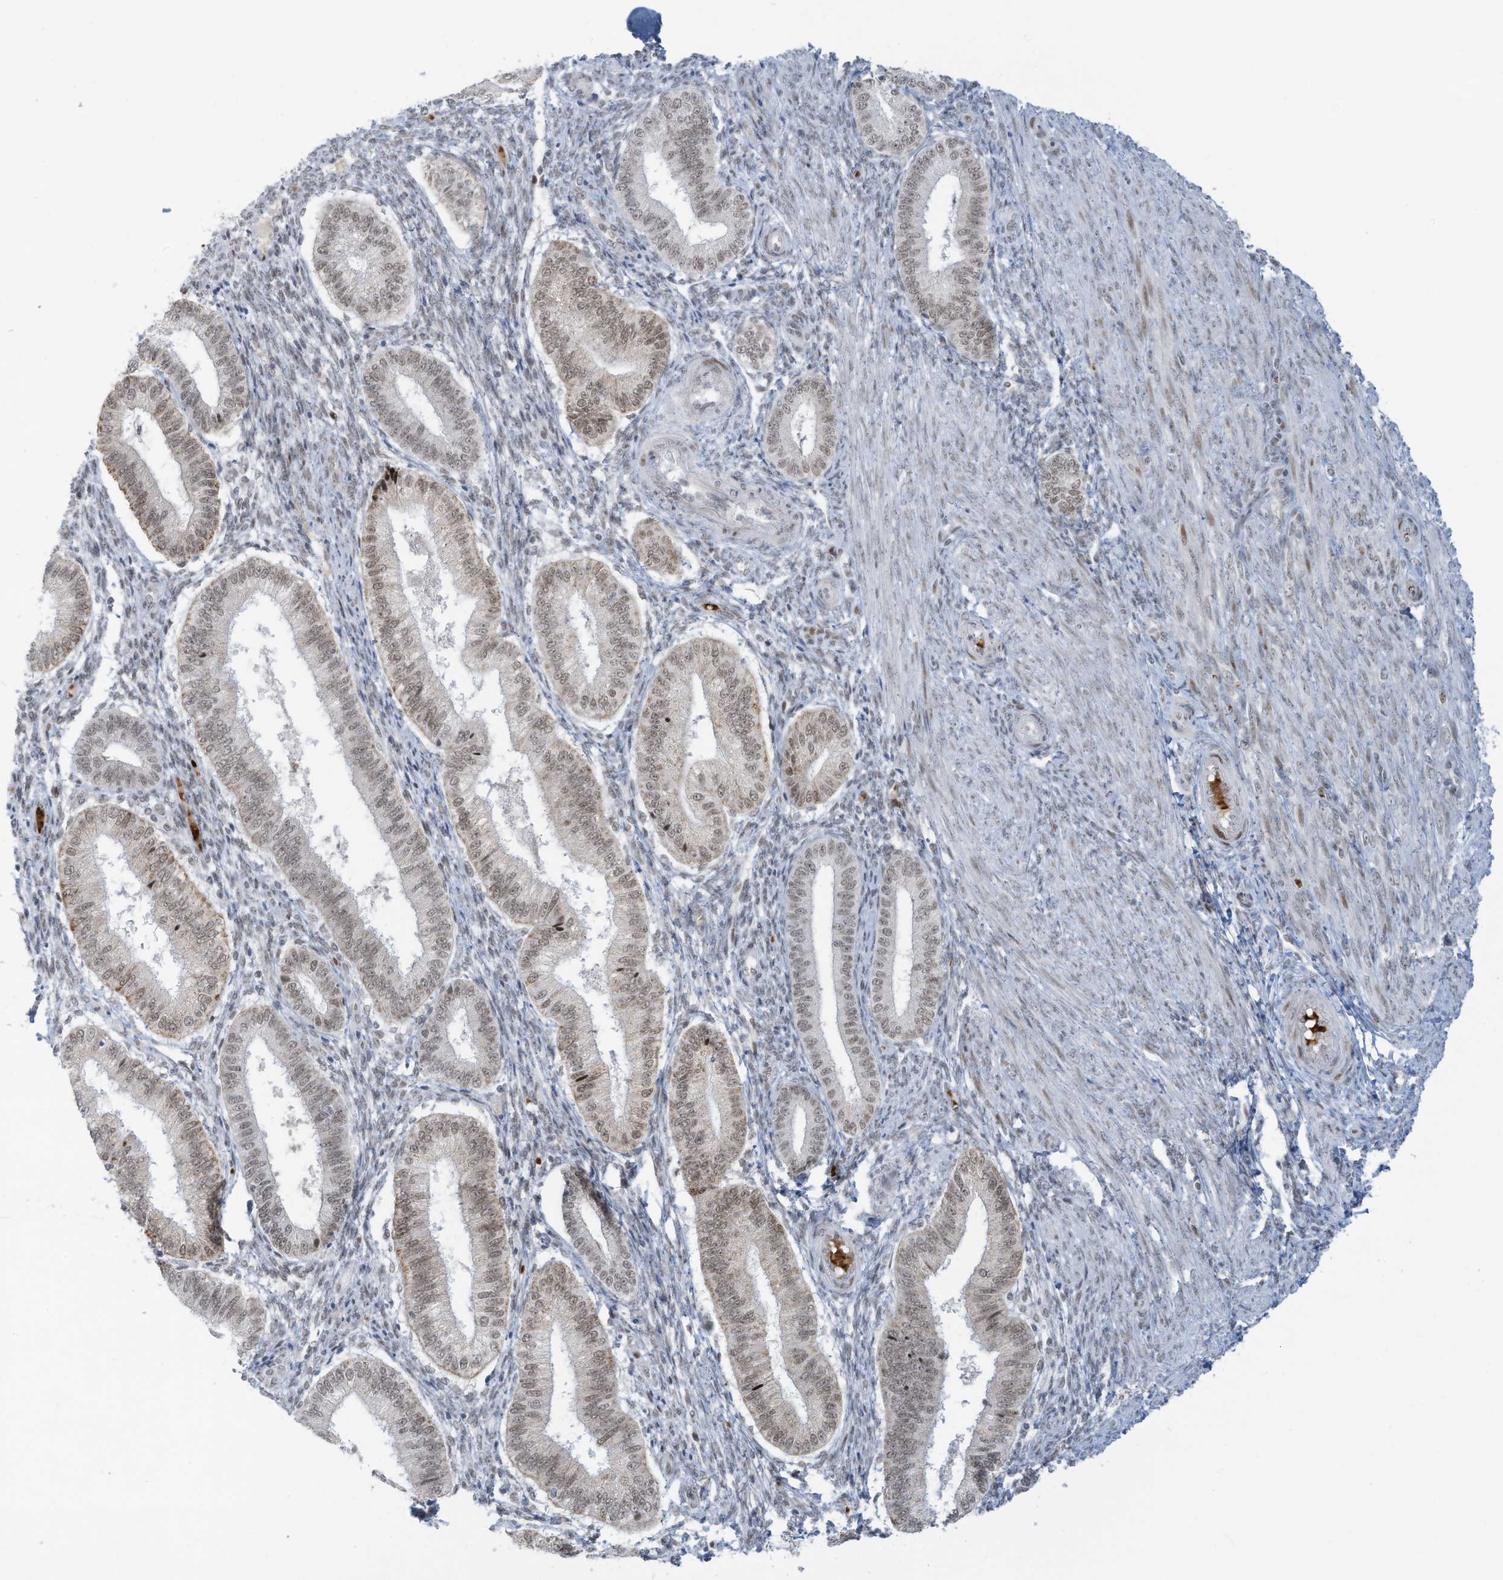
{"staining": {"intensity": "moderate", "quantity": "25%-75%", "location": "nuclear"}, "tissue": "endometrium", "cell_type": "Cells in endometrial stroma", "image_type": "normal", "snomed": [{"axis": "morphology", "description": "Normal tissue, NOS"}, {"axis": "topography", "description": "Endometrium"}], "caption": "Moderate nuclear positivity is appreciated in about 25%-75% of cells in endometrial stroma in benign endometrium. (DAB (3,3'-diaminobenzidine) IHC, brown staining for protein, blue staining for nuclei).", "gene": "ECT2L", "patient": {"sex": "female", "age": 39}}